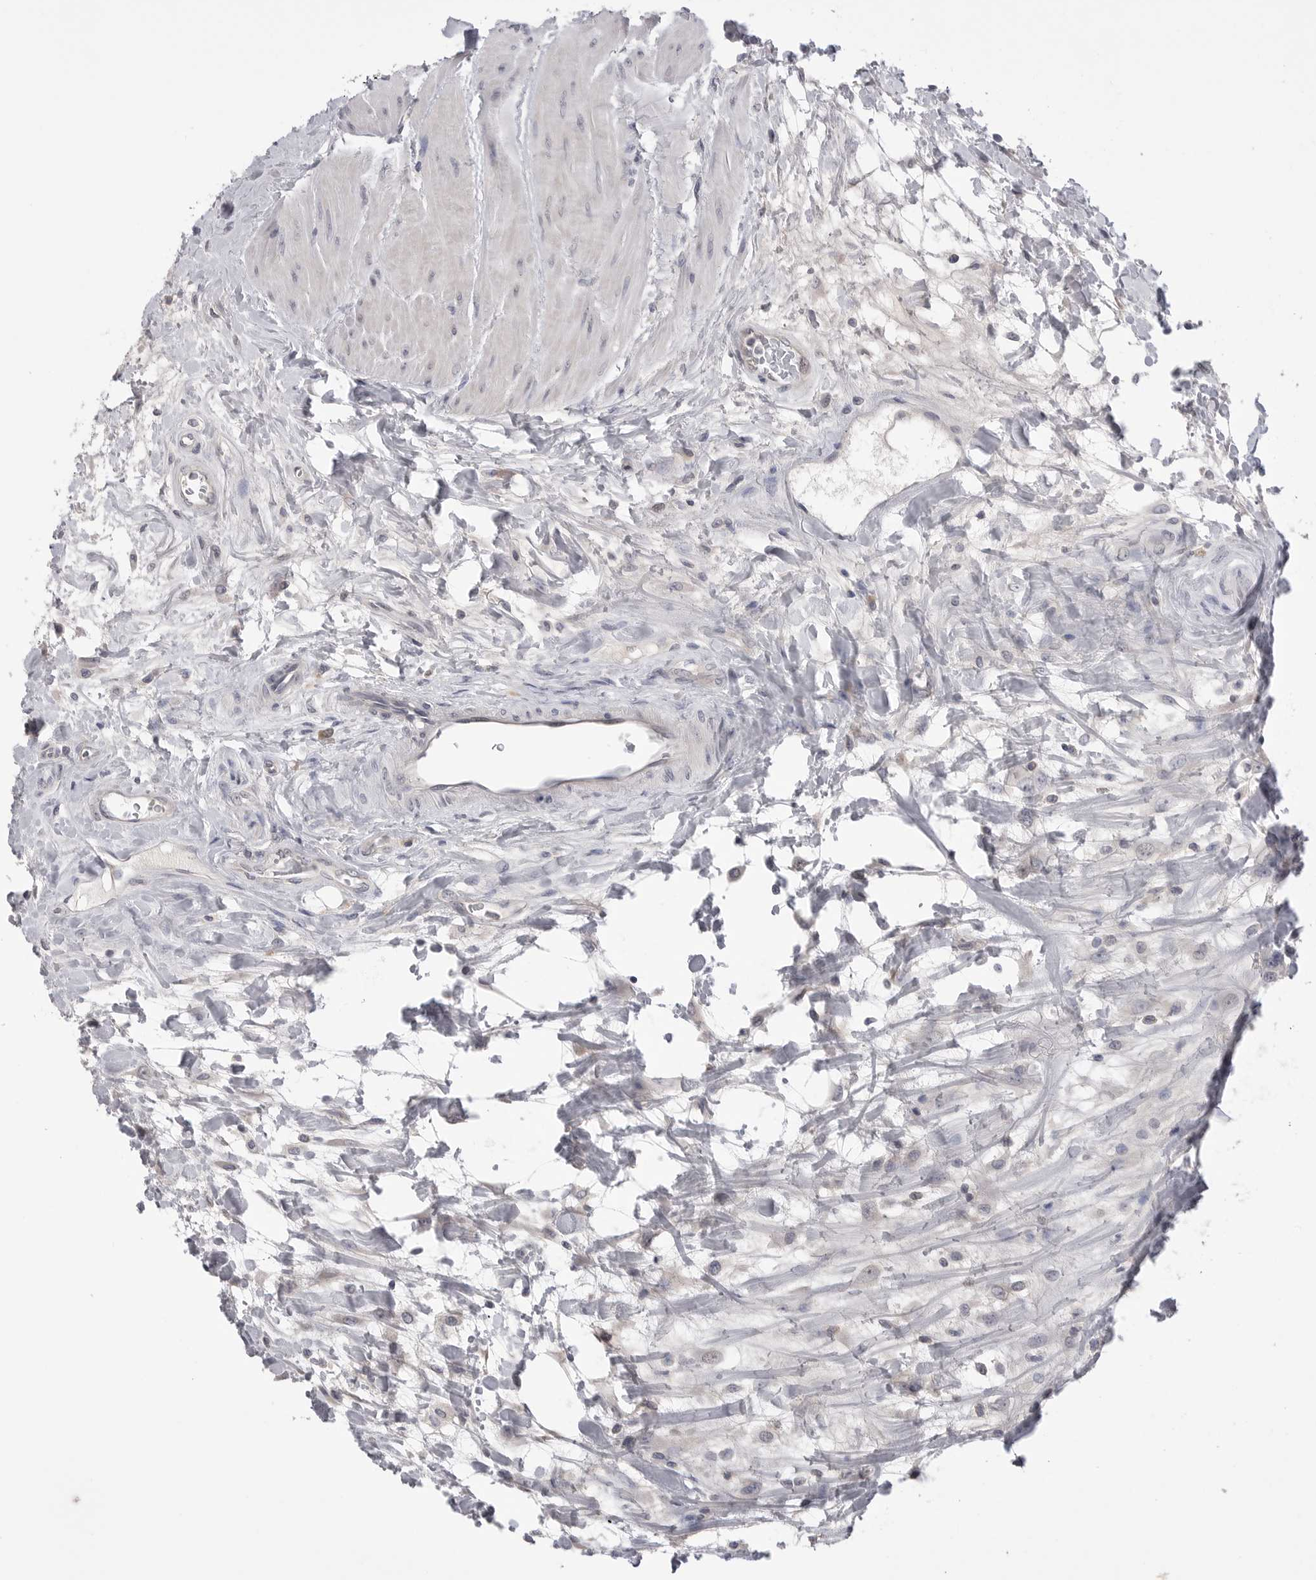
{"staining": {"intensity": "negative", "quantity": "none", "location": "none"}, "tissue": "urothelial cancer", "cell_type": "Tumor cells", "image_type": "cancer", "snomed": [{"axis": "morphology", "description": "Urothelial carcinoma, High grade"}, {"axis": "topography", "description": "Urinary bladder"}], "caption": "The immunohistochemistry (IHC) histopathology image has no significant positivity in tumor cells of urothelial cancer tissue. (Stains: DAB immunohistochemistry (IHC) with hematoxylin counter stain, Microscopy: brightfield microscopy at high magnification).", "gene": "DLGAP3", "patient": {"sex": "male", "age": 50}}